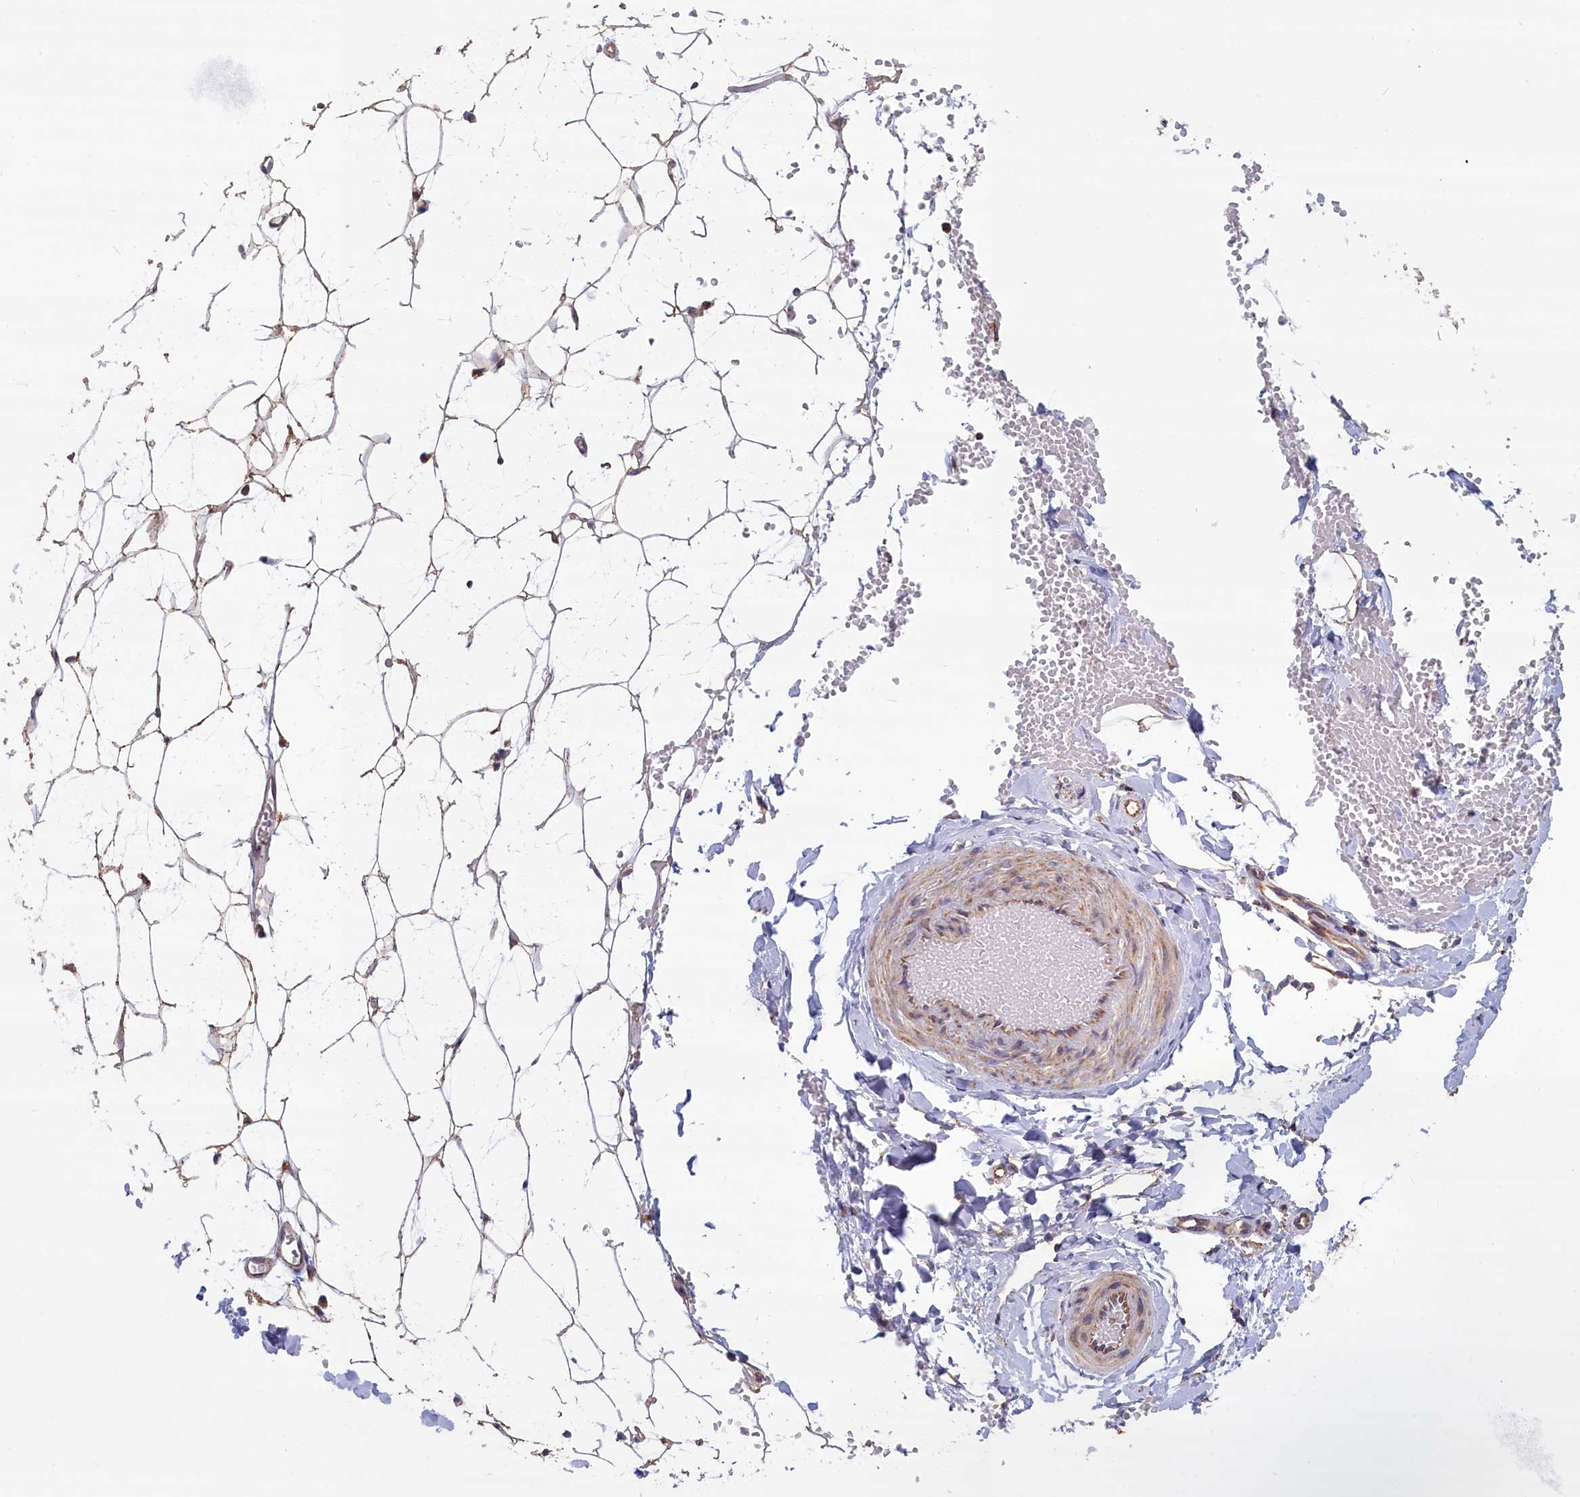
{"staining": {"intensity": "moderate", "quantity": "25%-75%", "location": "cytoplasmic/membranous"}, "tissue": "adipose tissue", "cell_type": "Adipocytes", "image_type": "normal", "snomed": [{"axis": "morphology", "description": "Normal tissue, NOS"}, {"axis": "topography", "description": "Breast"}], "caption": "This micrograph reveals IHC staining of unremarkable human adipose tissue, with medium moderate cytoplasmic/membranous expression in approximately 25%-75% of adipocytes.", "gene": "ENSG00000269825", "patient": {"sex": "female", "age": 23}}